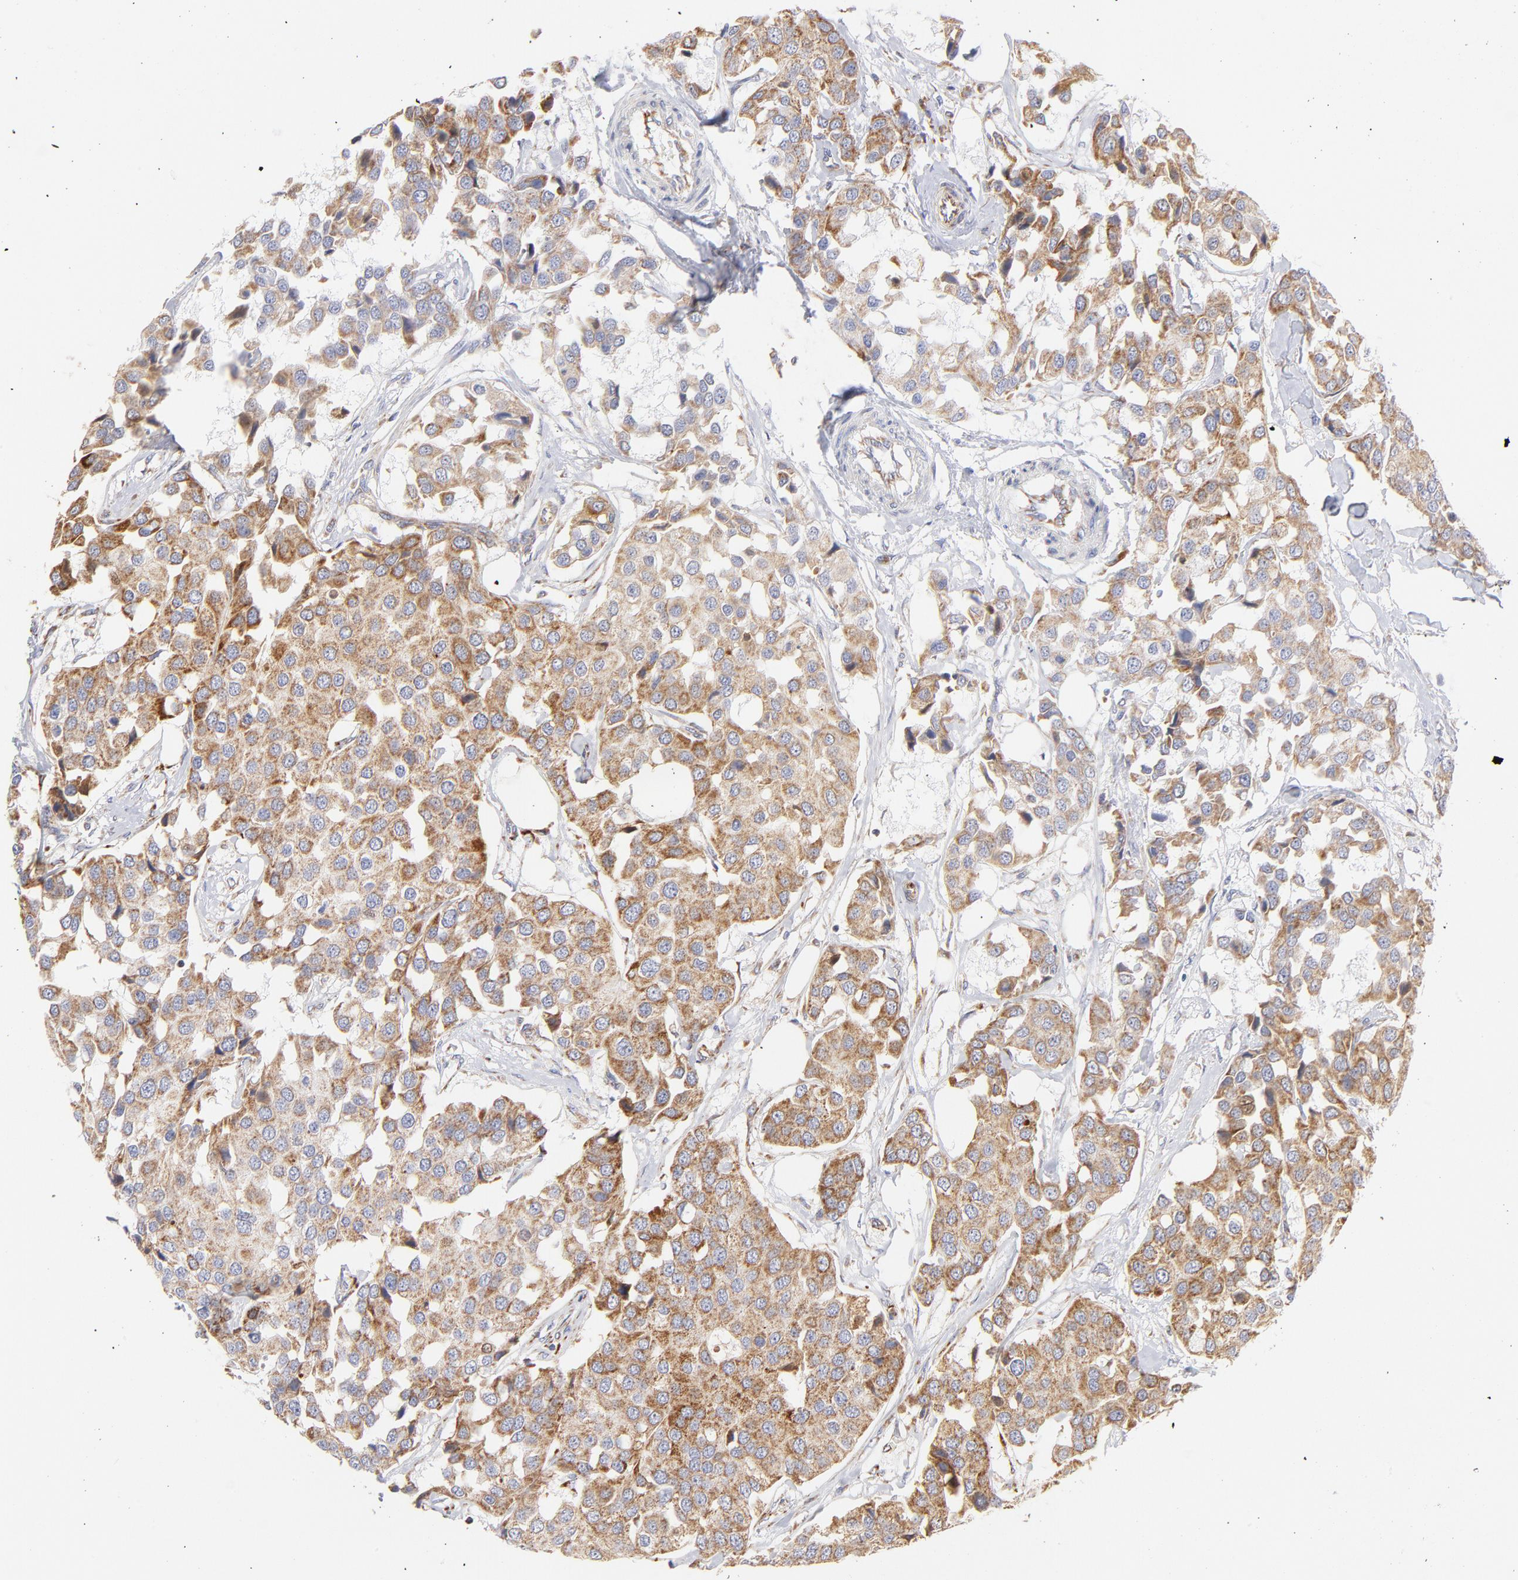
{"staining": {"intensity": "moderate", "quantity": ">75%", "location": "cytoplasmic/membranous"}, "tissue": "breast cancer", "cell_type": "Tumor cells", "image_type": "cancer", "snomed": [{"axis": "morphology", "description": "Duct carcinoma"}, {"axis": "topography", "description": "Breast"}], "caption": "This histopathology image displays intraductal carcinoma (breast) stained with immunohistochemistry to label a protein in brown. The cytoplasmic/membranous of tumor cells show moderate positivity for the protein. Nuclei are counter-stained blue.", "gene": "TIMM8A", "patient": {"sex": "female", "age": 80}}